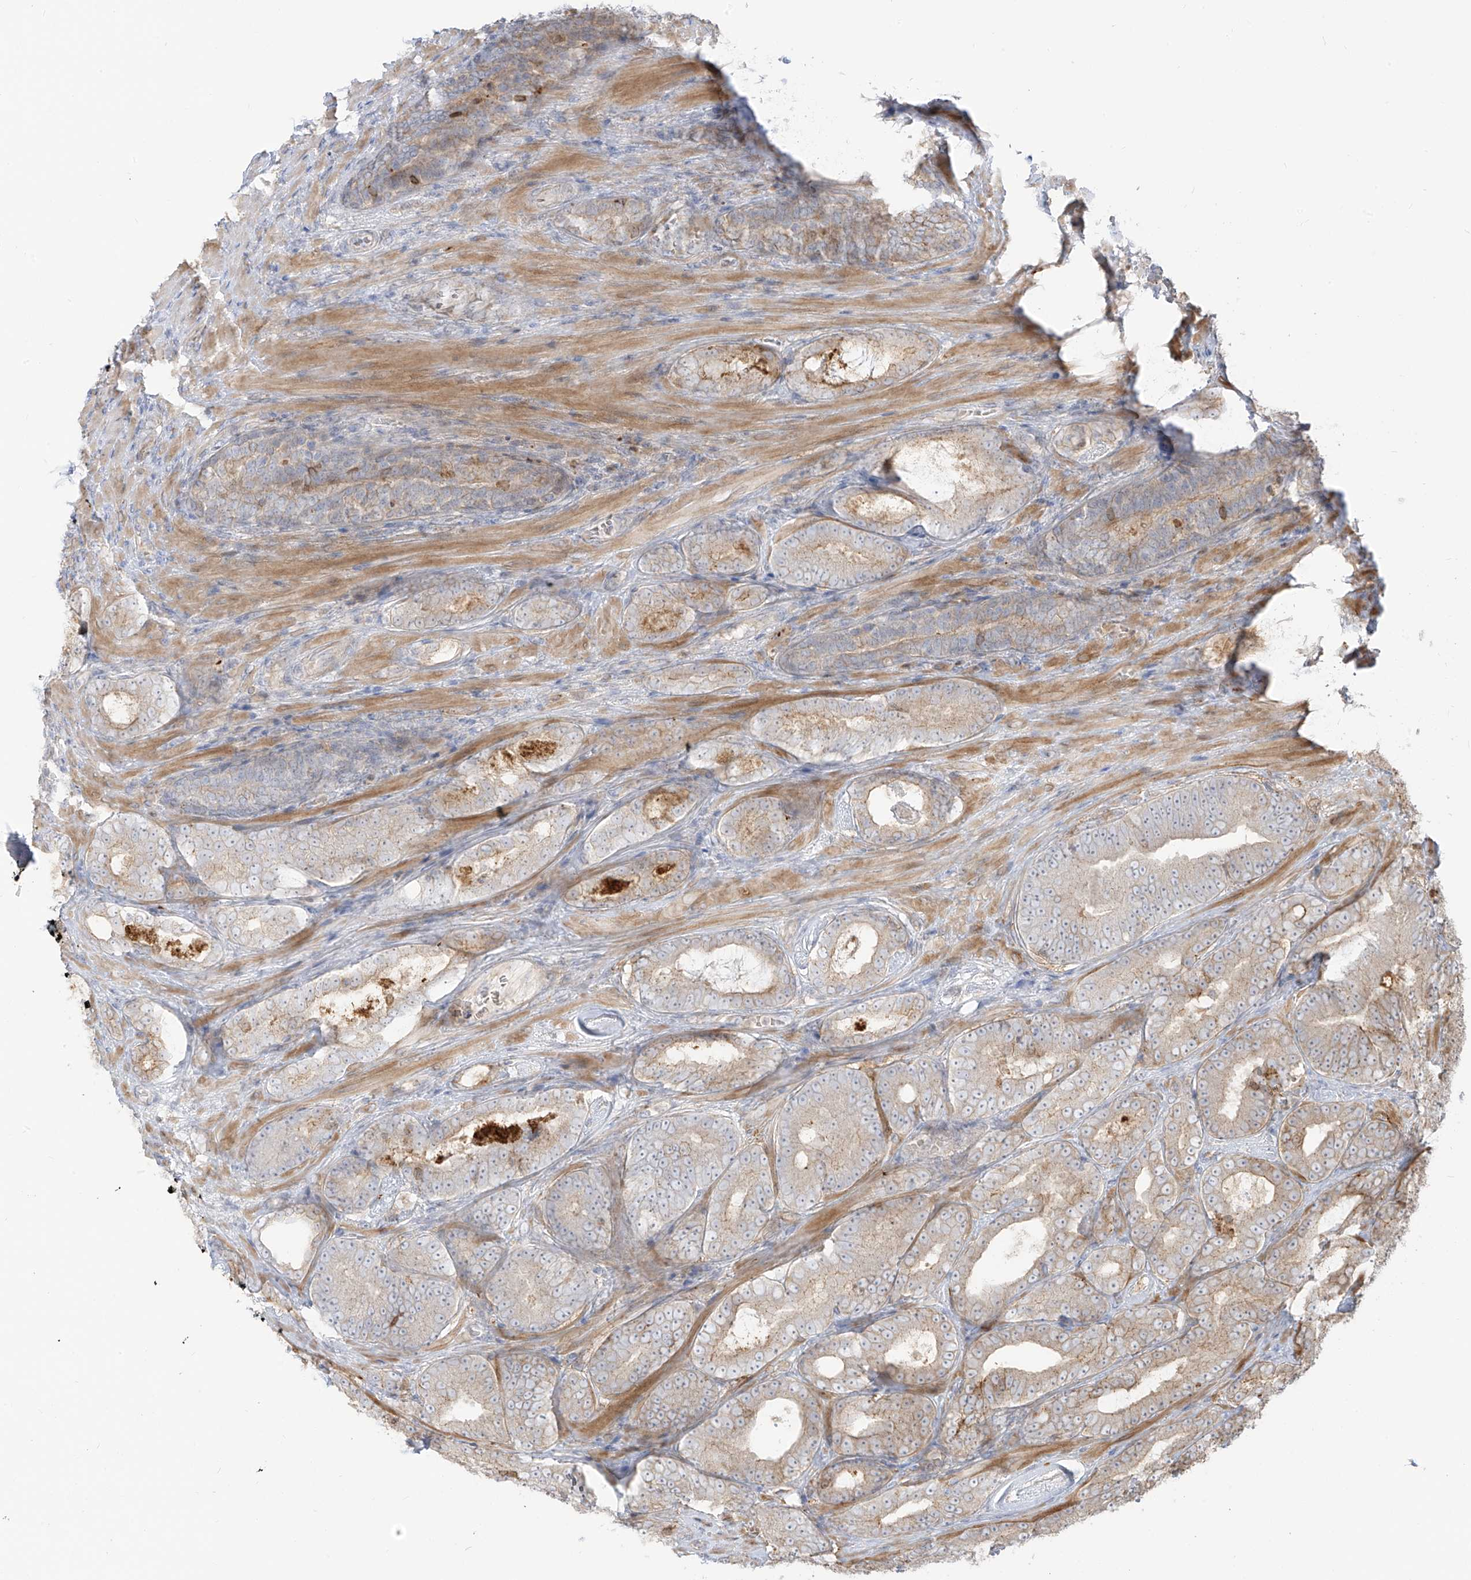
{"staining": {"intensity": "weak", "quantity": "<25%", "location": "cytoplasmic/membranous"}, "tissue": "prostate cancer", "cell_type": "Tumor cells", "image_type": "cancer", "snomed": [{"axis": "morphology", "description": "Adenocarcinoma, High grade"}, {"axis": "topography", "description": "Prostate"}], "caption": "Immunohistochemistry (IHC) histopathology image of neoplastic tissue: human prostate high-grade adenocarcinoma stained with DAB demonstrates no significant protein staining in tumor cells.", "gene": "ZGRF1", "patient": {"sex": "male", "age": 66}}